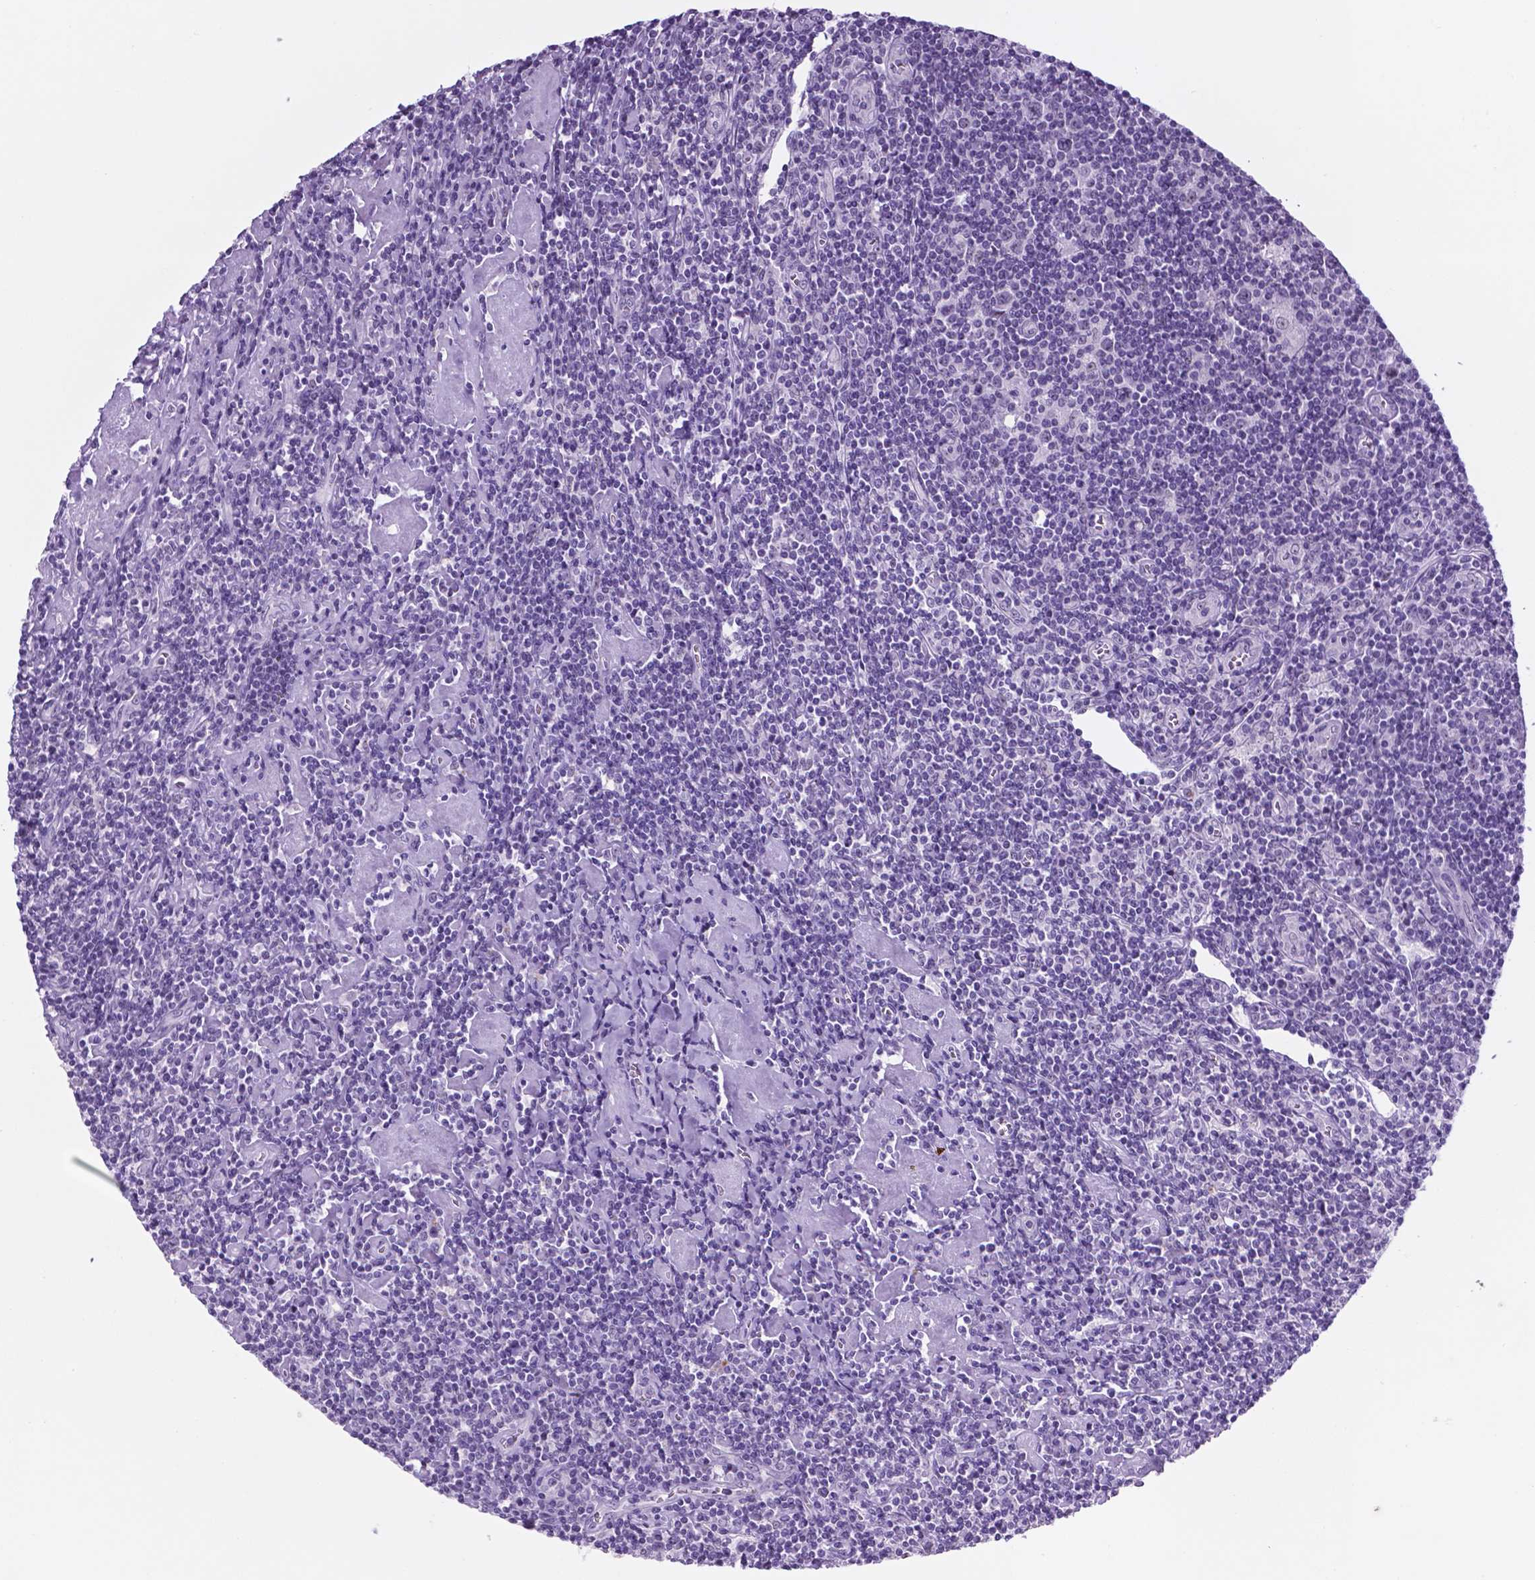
{"staining": {"intensity": "negative", "quantity": "none", "location": "none"}, "tissue": "lymphoma", "cell_type": "Tumor cells", "image_type": "cancer", "snomed": [{"axis": "morphology", "description": "Hodgkin's disease, NOS"}, {"axis": "topography", "description": "Lymph node"}], "caption": "High magnification brightfield microscopy of Hodgkin's disease stained with DAB (3,3'-diaminobenzidine) (brown) and counterstained with hematoxylin (blue): tumor cells show no significant staining.", "gene": "C18orf21", "patient": {"sex": "male", "age": 40}}